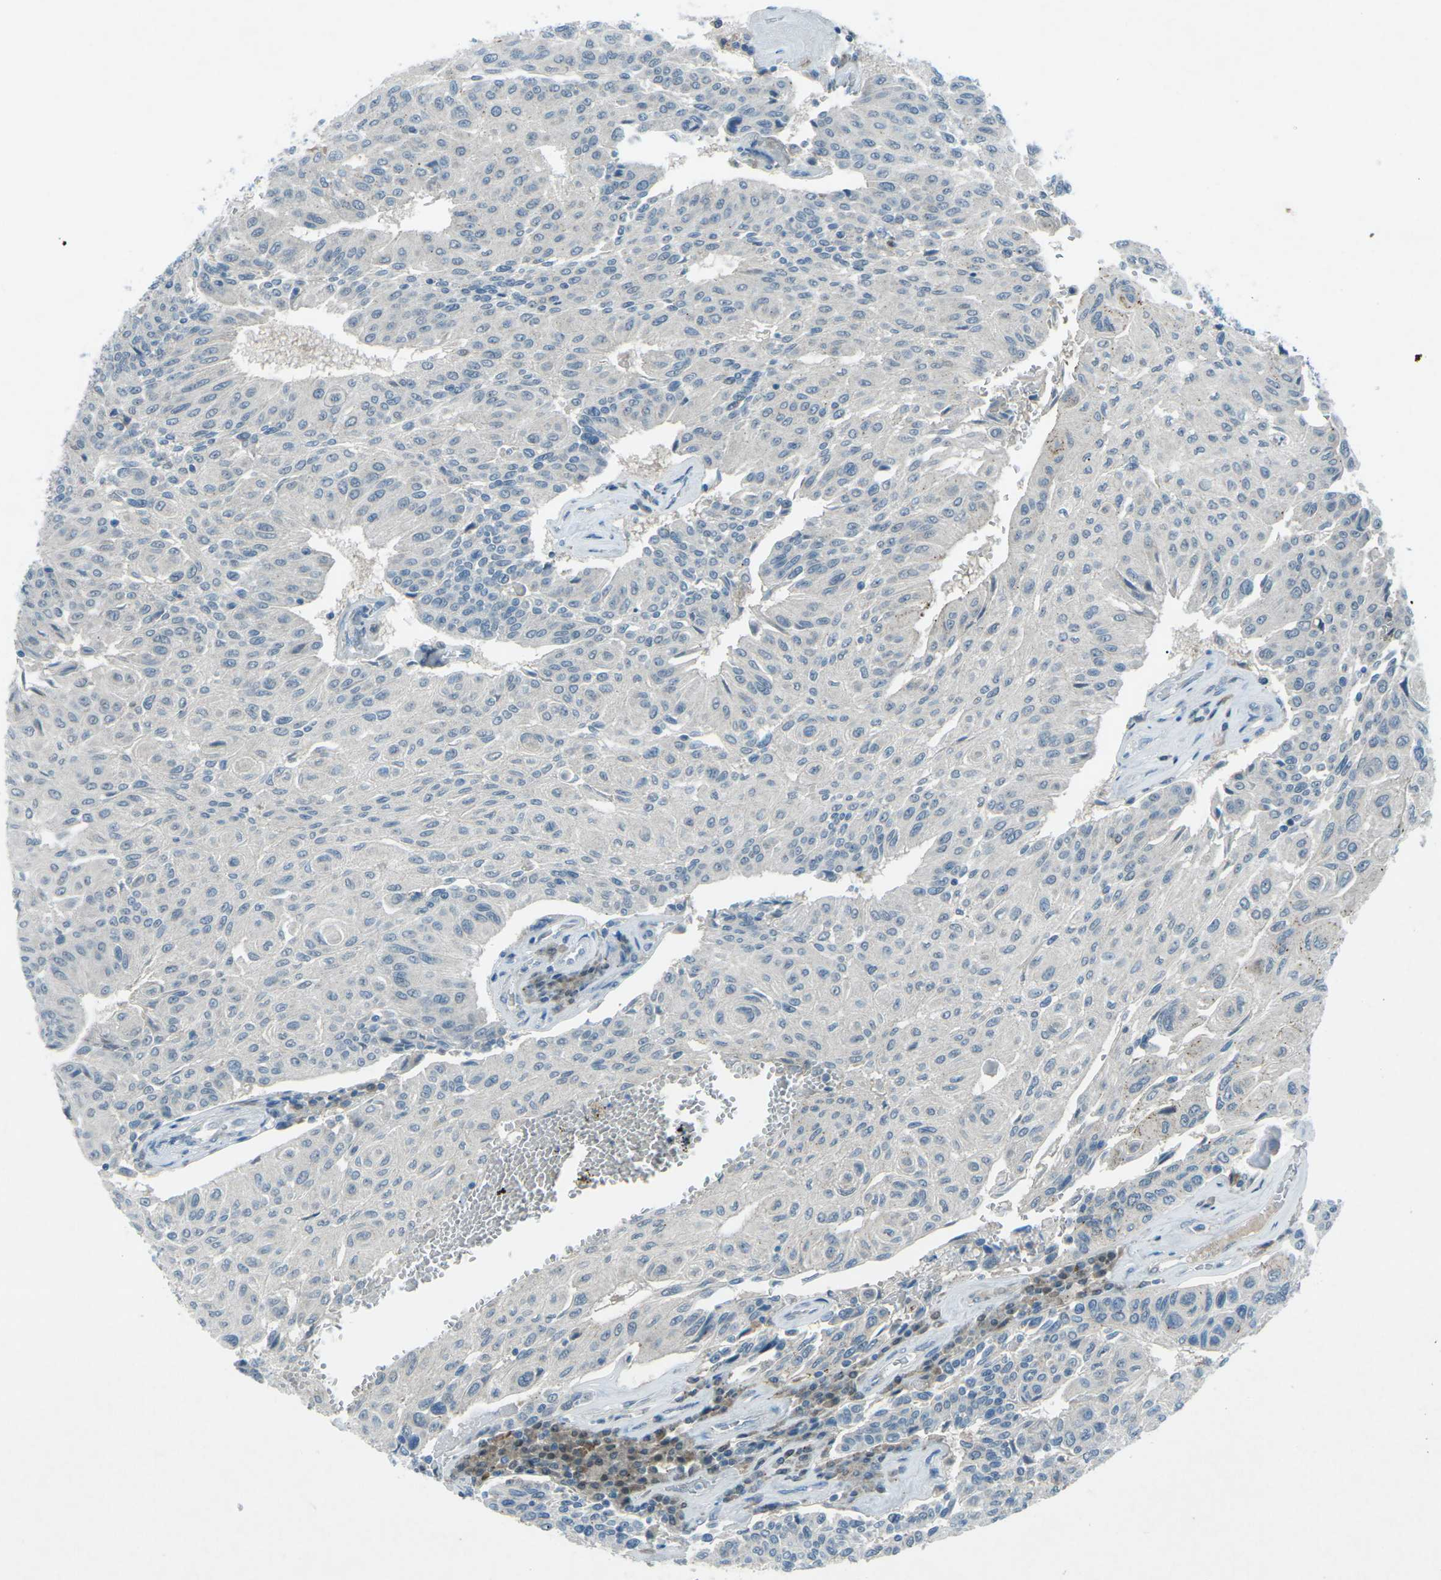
{"staining": {"intensity": "negative", "quantity": "none", "location": "none"}, "tissue": "urothelial cancer", "cell_type": "Tumor cells", "image_type": "cancer", "snomed": [{"axis": "morphology", "description": "Urothelial carcinoma, High grade"}, {"axis": "topography", "description": "Urinary bladder"}], "caption": "Immunohistochemical staining of urothelial cancer demonstrates no significant positivity in tumor cells. (DAB IHC, high magnification).", "gene": "PRKCA", "patient": {"sex": "male", "age": 66}}